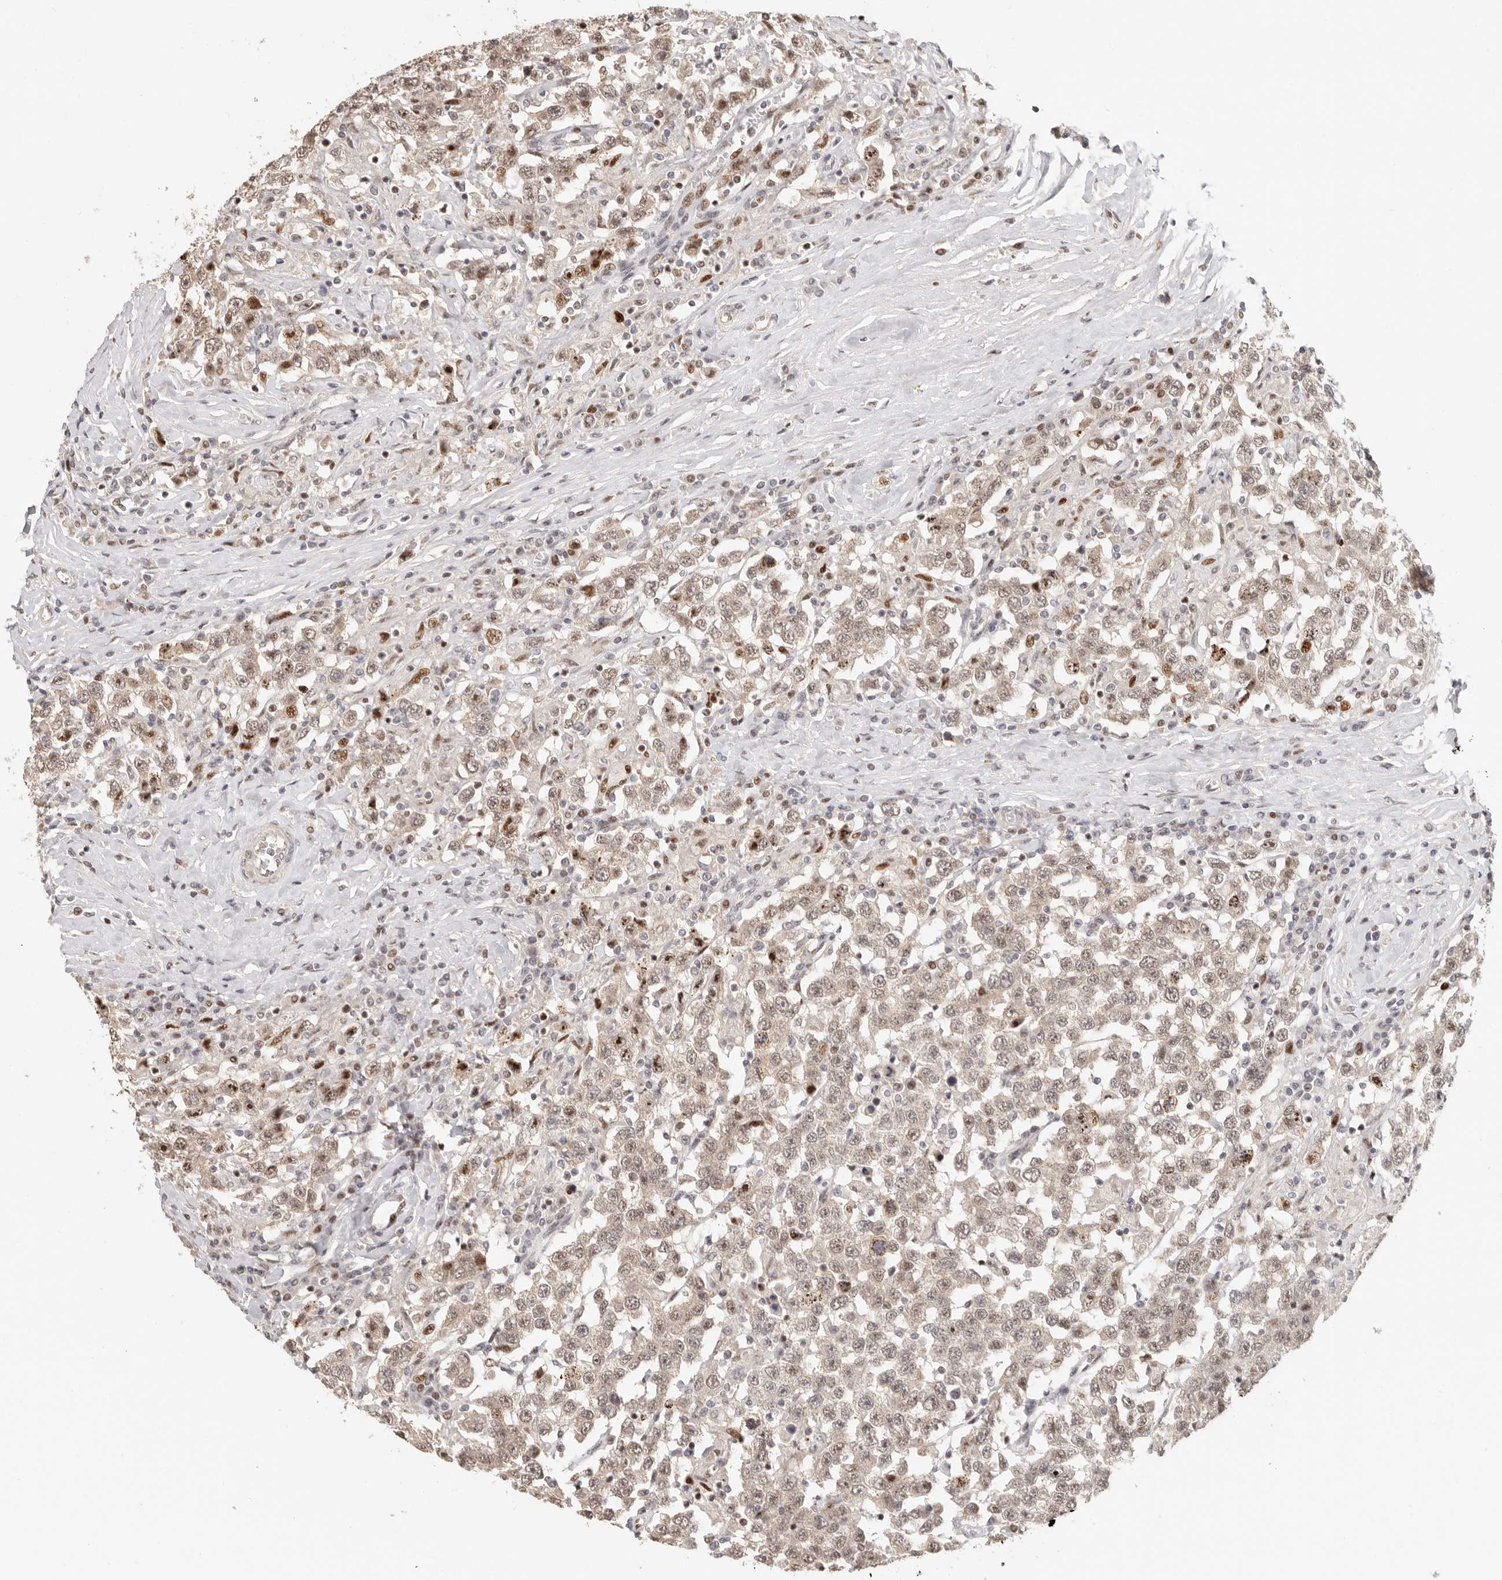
{"staining": {"intensity": "weak", "quantity": ">75%", "location": "cytoplasmic/membranous,nuclear"}, "tissue": "testis cancer", "cell_type": "Tumor cells", "image_type": "cancer", "snomed": [{"axis": "morphology", "description": "Seminoma, NOS"}, {"axis": "topography", "description": "Testis"}], "caption": "Immunohistochemistry (IHC) of testis cancer reveals low levels of weak cytoplasmic/membranous and nuclear staining in about >75% of tumor cells. (Stains: DAB in brown, nuclei in blue, Microscopy: brightfield microscopy at high magnification).", "gene": "GPBP1L1", "patient": {"sex": "male", "age": 41}}